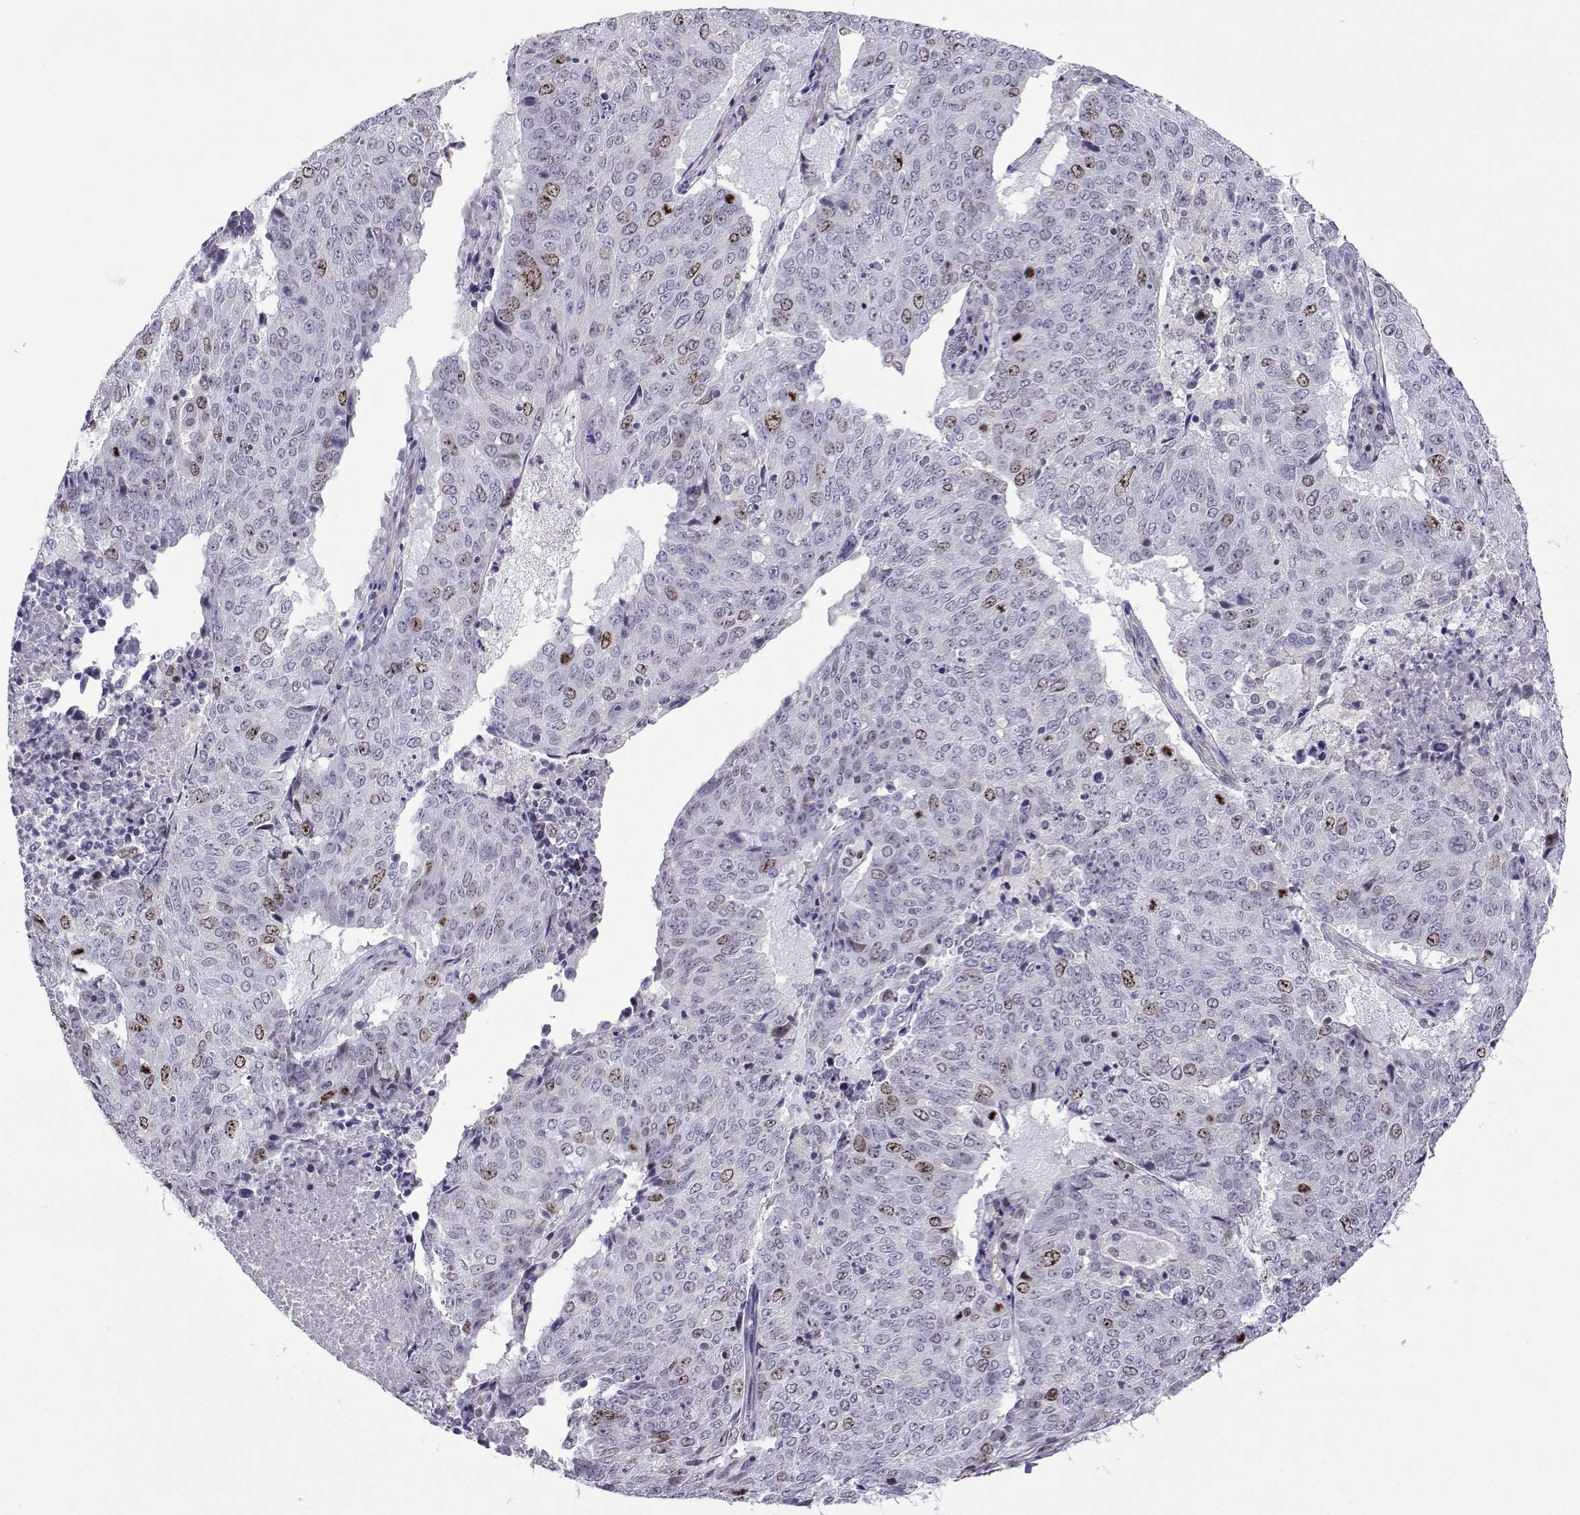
{"staining": {"intensity": "moderate", "quantity": "<25%", "location": "cytoplasmic/membranous,nuclear"}, "tissue": "lung cancer", "cell_type": "Tumor cells", "image_type": "cancer", "snomed": [{"axis": "morphology", "description": "Normal tissue, NOS"}, {"axis": "morphology", "description": "Squamous cell carcinoma, NOS"}, {"axis": "topography", "description": "Bronchus"}, {"axis": "topography", "description": "Lung"}], "caption": "Lung squamous cell carcinoma stained with a brown dye shows moderate cytoplasmic/membranous and nuclear positive staining in about <25% of tumor cells.", "gene": "INCENP", "patient": {"sex": "male", "age": 64}}